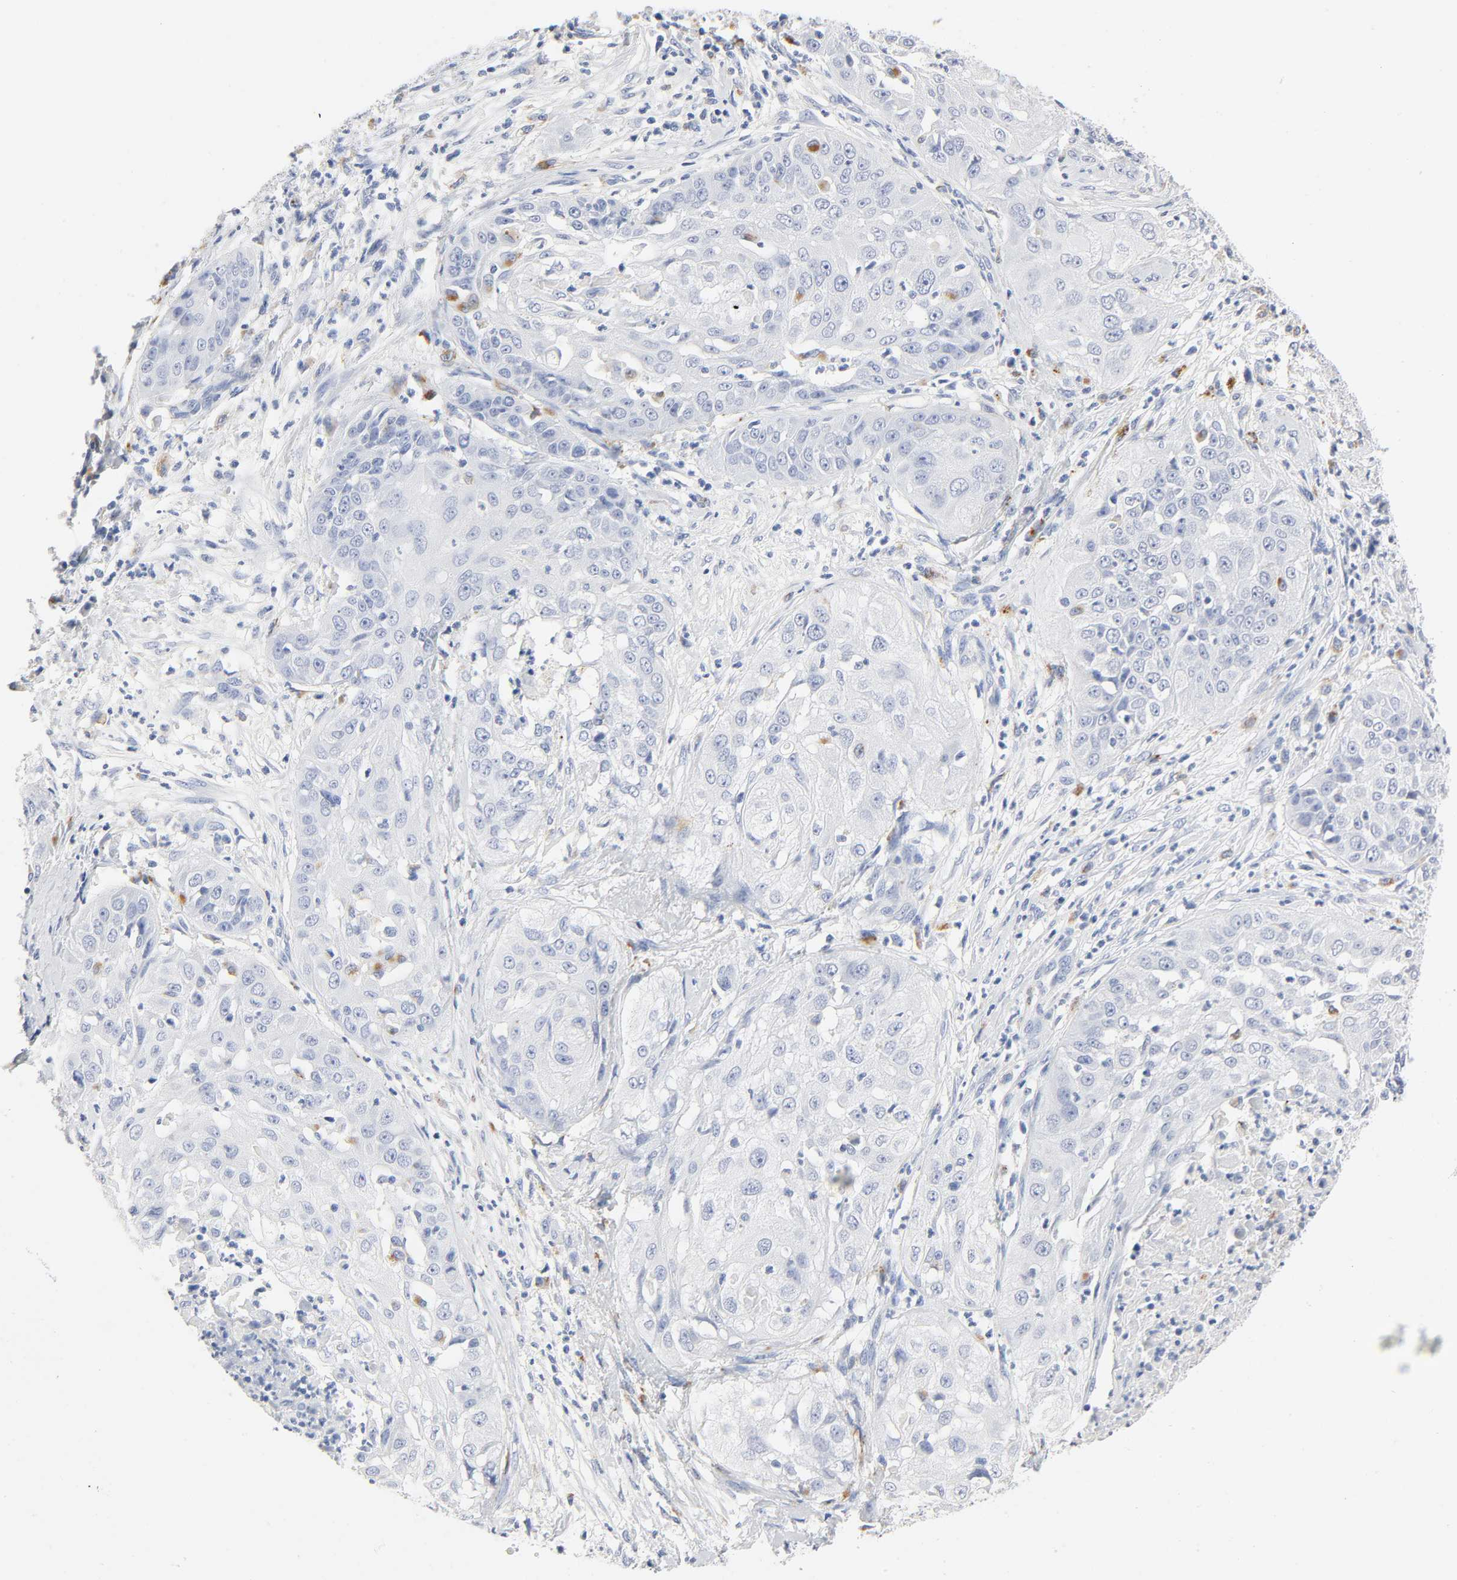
{"staining": {"intensity": "negative", "quantity": "none", "location": "none"}, "tissue": "cervical cancer", "cell_type": "Tumor cells", "image_type": "cancer", "snomed": [{"axis": "morphology", "description": "Squamous cell carcinoma, NOS"}, {"axis": "topography", "description": "Cervix"}], "caption": "Squamous cell carcinoma (cervical) stained for a protein using immunohistochemistry (IHC) reveals no positivity tumor cells.", "gene": "PLP1", "patient": {"sex": "female", "age": 64}}